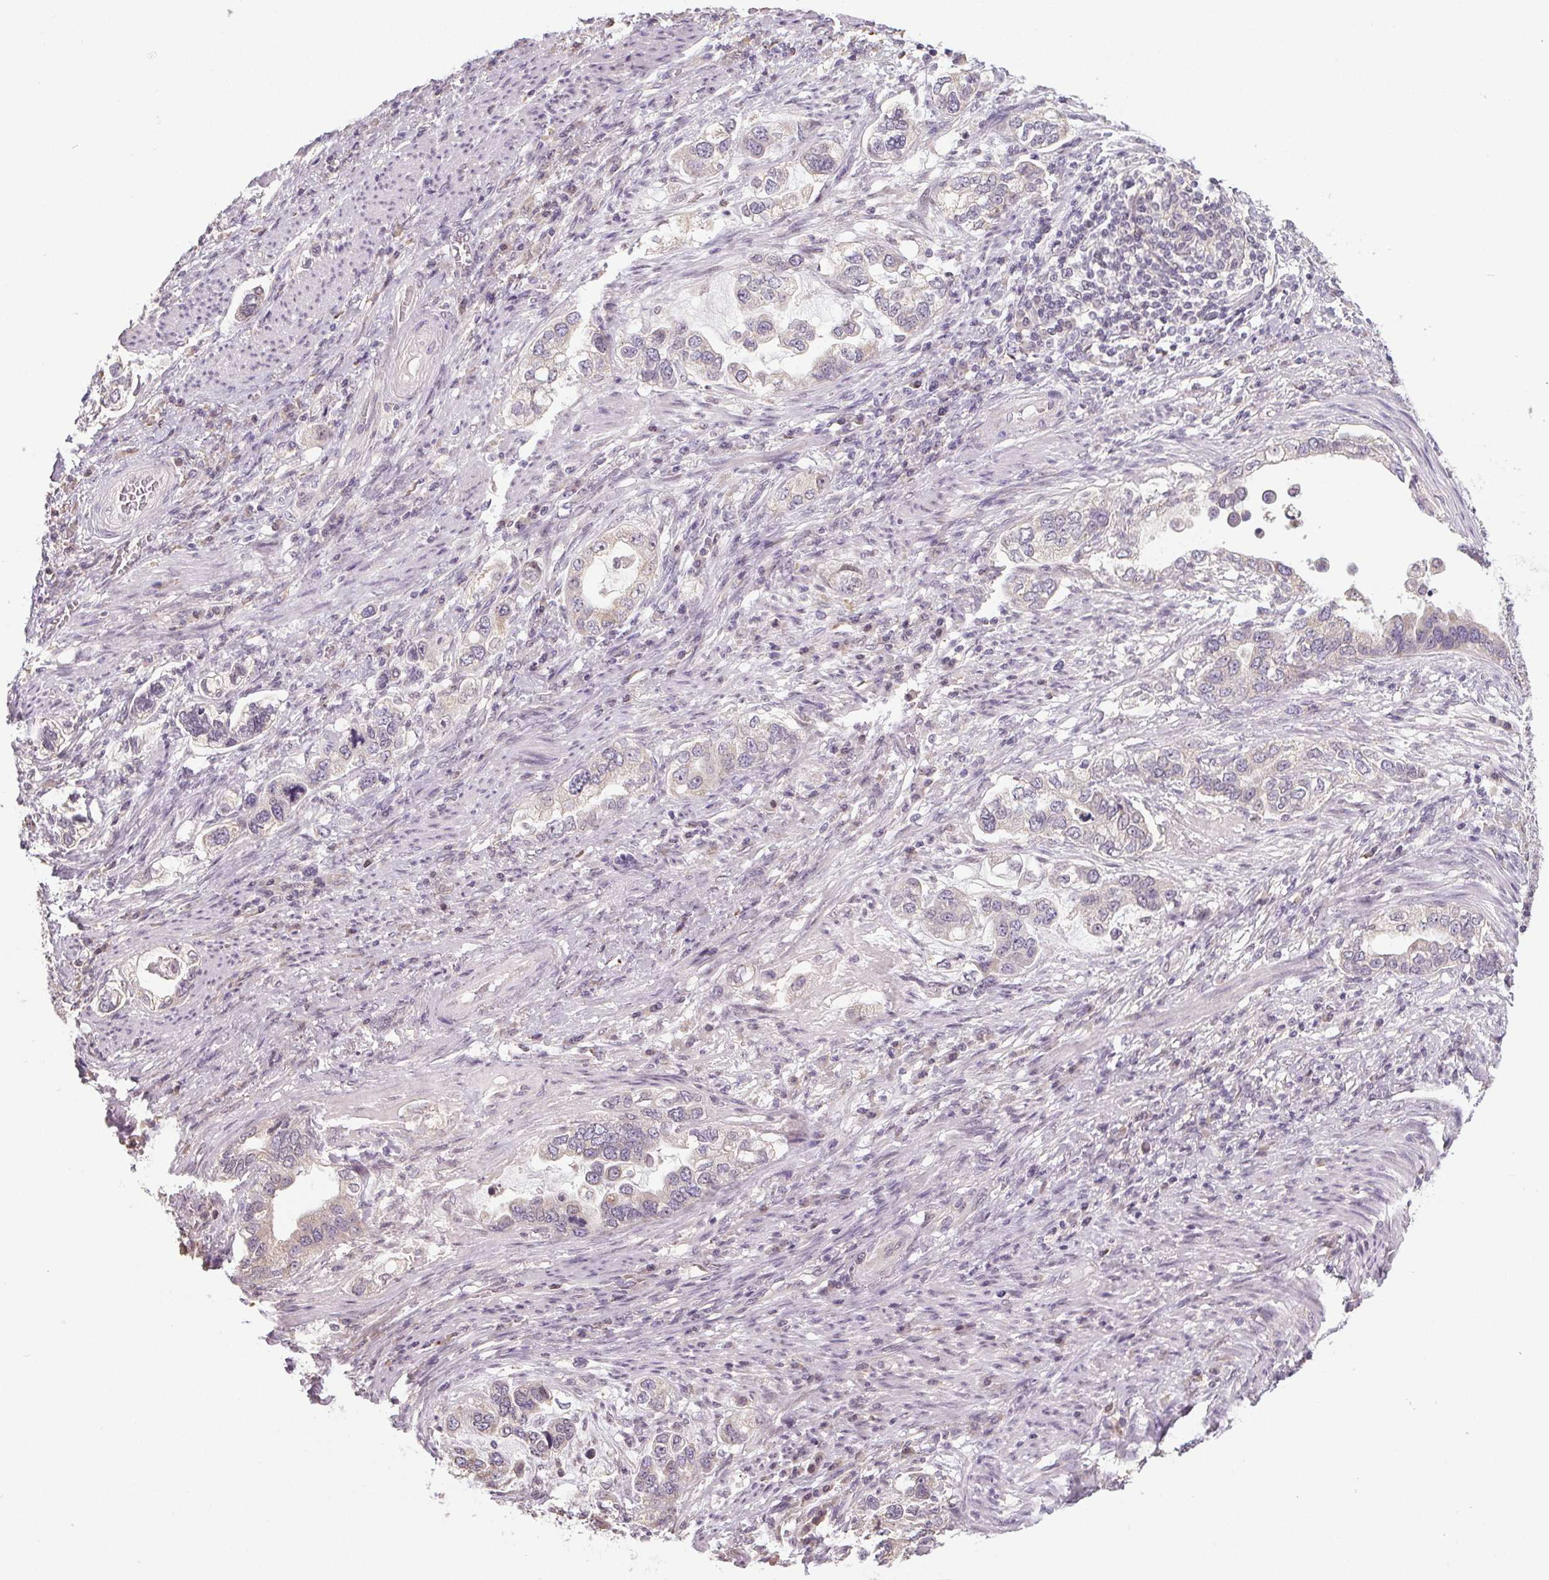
{"staining": {"intensity": "negative", "quantity": "none", "location": "none"}, "tissue": "stomach cancer", "cell_type": "Tumor cells", "image_type": "cancer", "snomed": [{"axis": "morphology", "description": "Adenocarcinoma, NOS"}, {"axis": "topography", "description": "Stomach, lower"}], "caption": "Micrograph shows no protein expression in tumor cells of stomach cancer tissue.", "gene": "SLC26A2", "patient": {"sex": "female", "age": 93}}